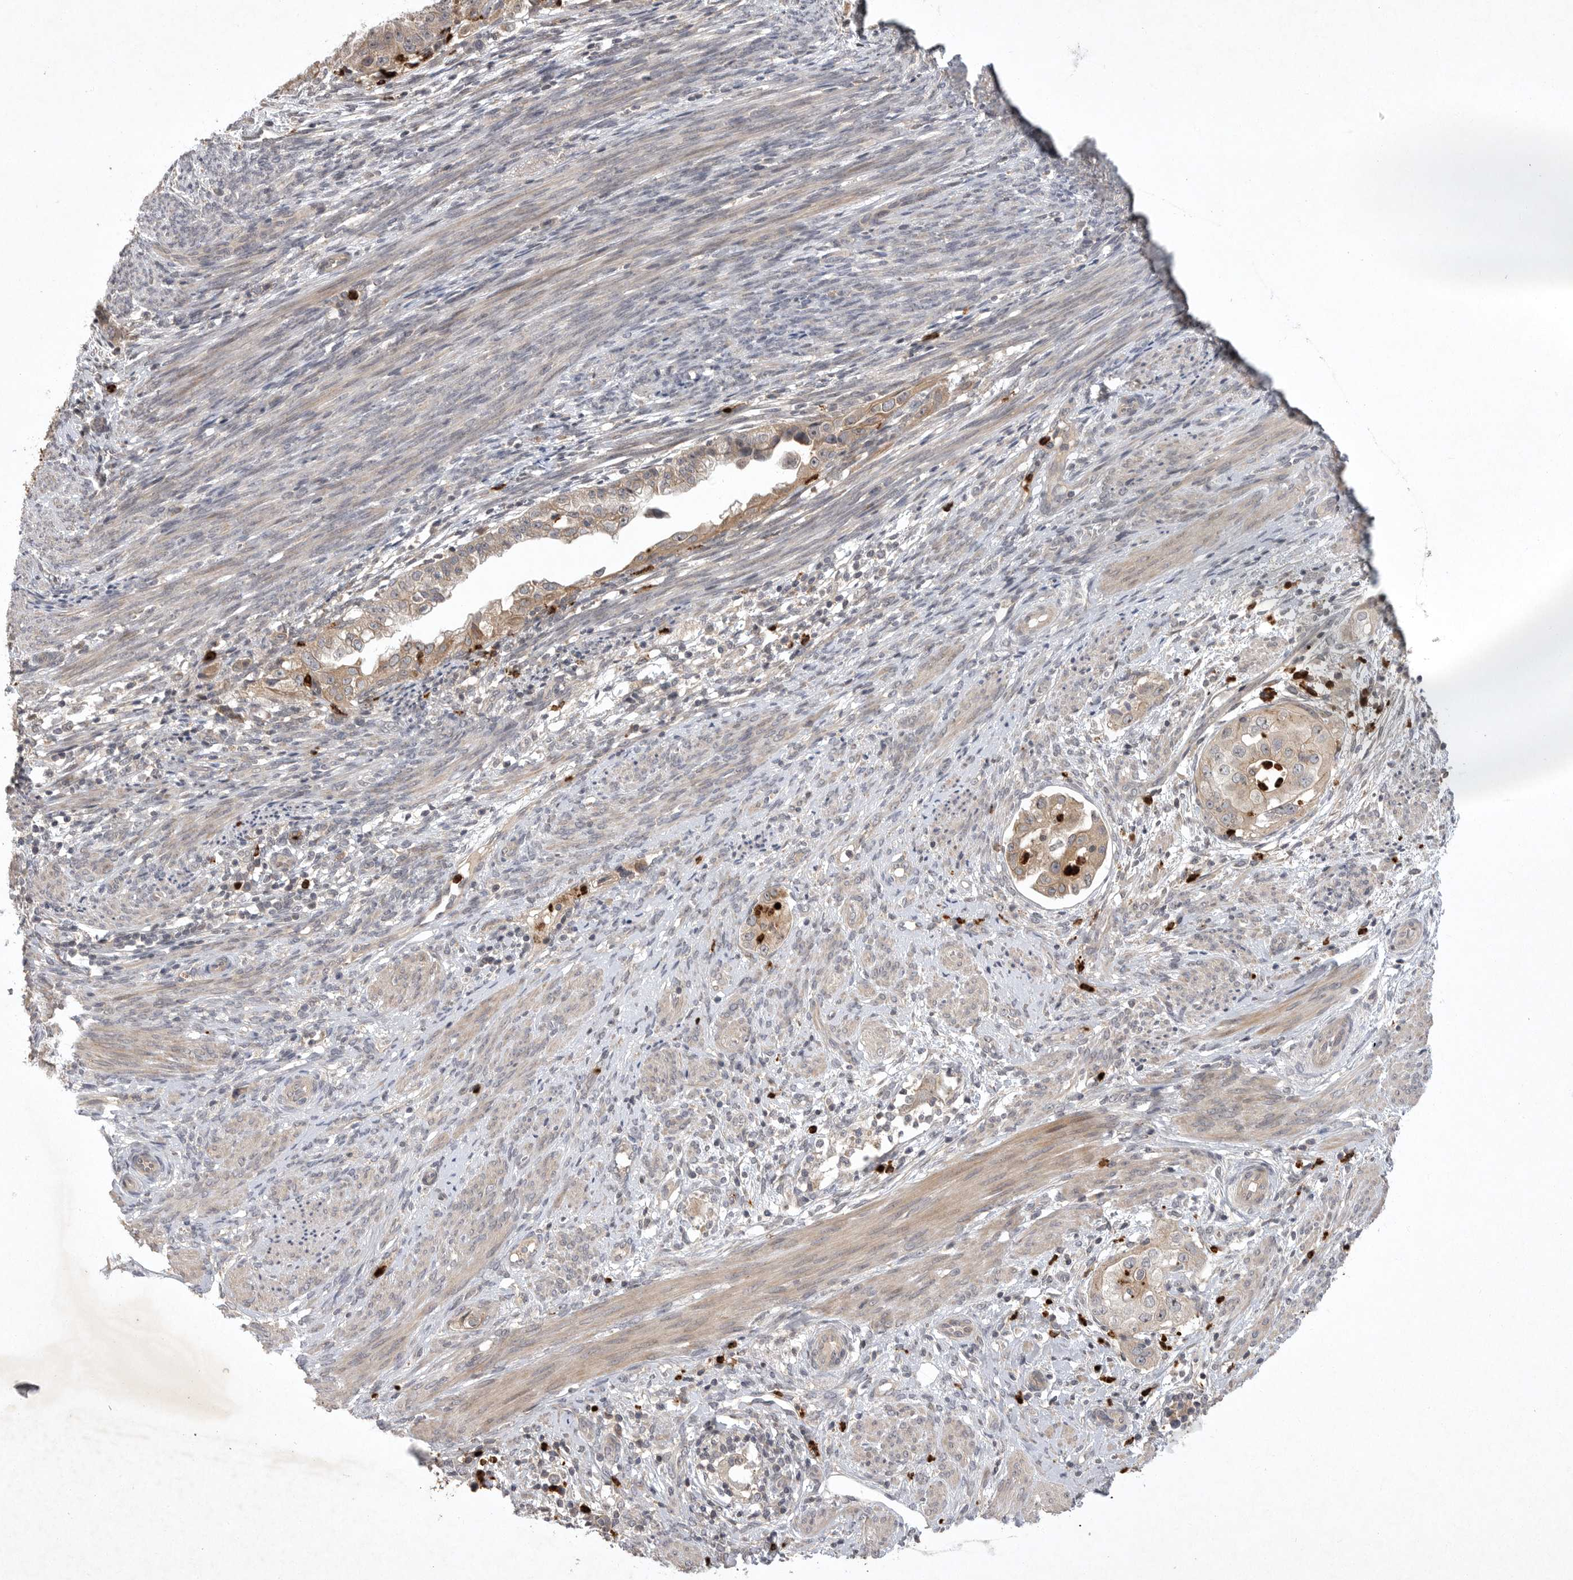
{"staining": {"intensity": "weak", "quantity": ">75%", "location": "cytoplasmic/membranous"}, "tissue": "endometrial cancer", "cell_type": "Tumor cells", "image_type": "cancer", "snomed": [{"axis": "morphology", "description": "Adenocarcinoma, NOS"}, {"axis": "topography", "description": "Endometrium"}], "caption": "A micrograph of human endometrial cancer stained for a protein displays weak cytoplasmic/membranous brown staining in tumor cells.", "gene": "UBE3D", "patient": {"sex": "female", "age": 85}}